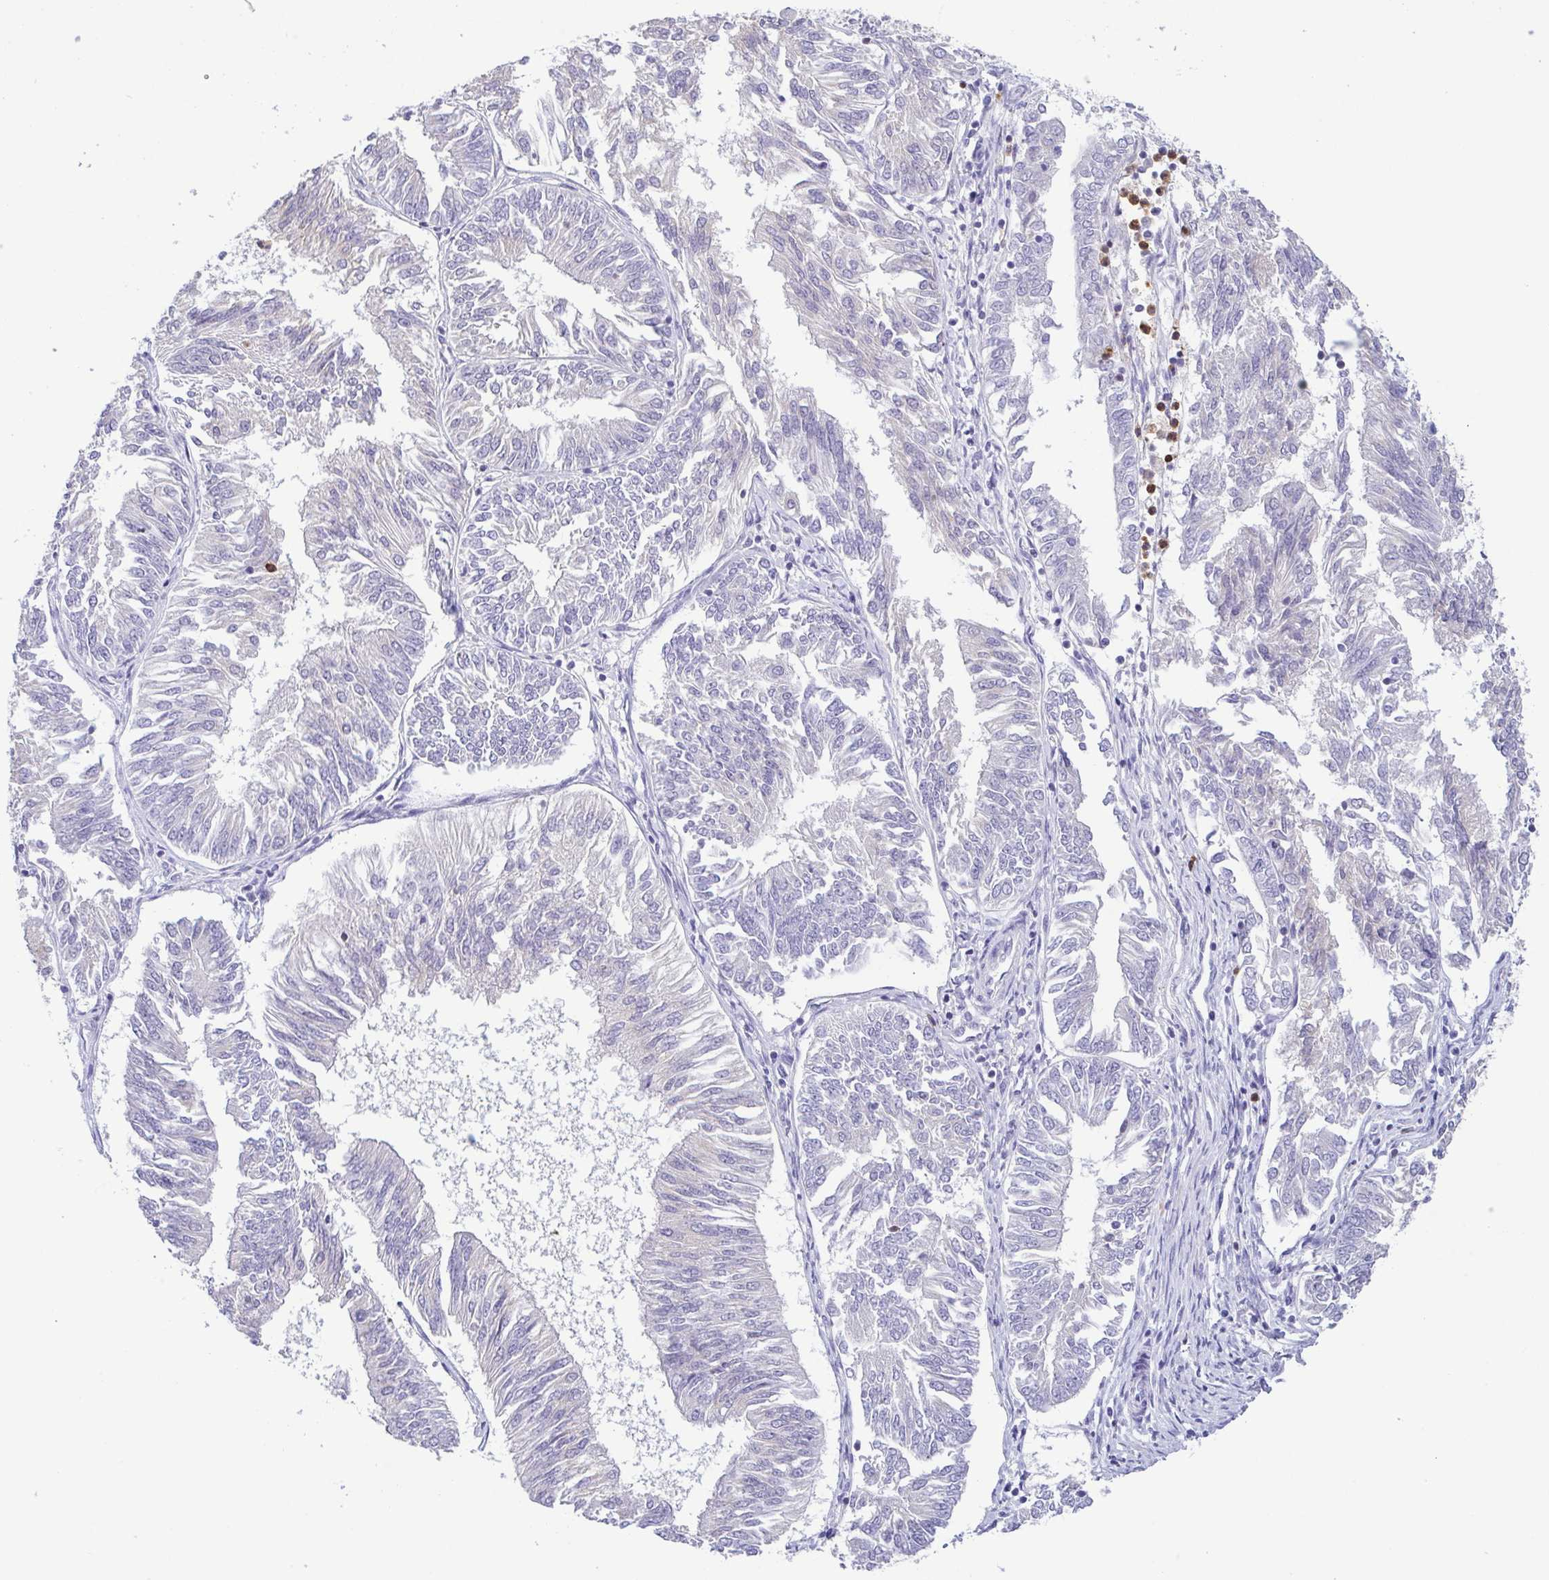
{"staining": {"intensity": "negative", "quantity": "none", "location": "none"}, "tissue": "endometrial cancer", "cell_type": "Tumor cells", "image_type": "cancer", "snomed": [{"axis": "morphology", "description": "Adenocarcinoma, NOS"}, {"axis": "topography", "description": "Endometrium"}], "caption": "The immunohistochemistry (IHC) image has no significant expression in tumor cells of endometrial adenocarcinoma tissue.", "gene": "PGLYRP1", "patient": {"sex": "female", "age": 58}}